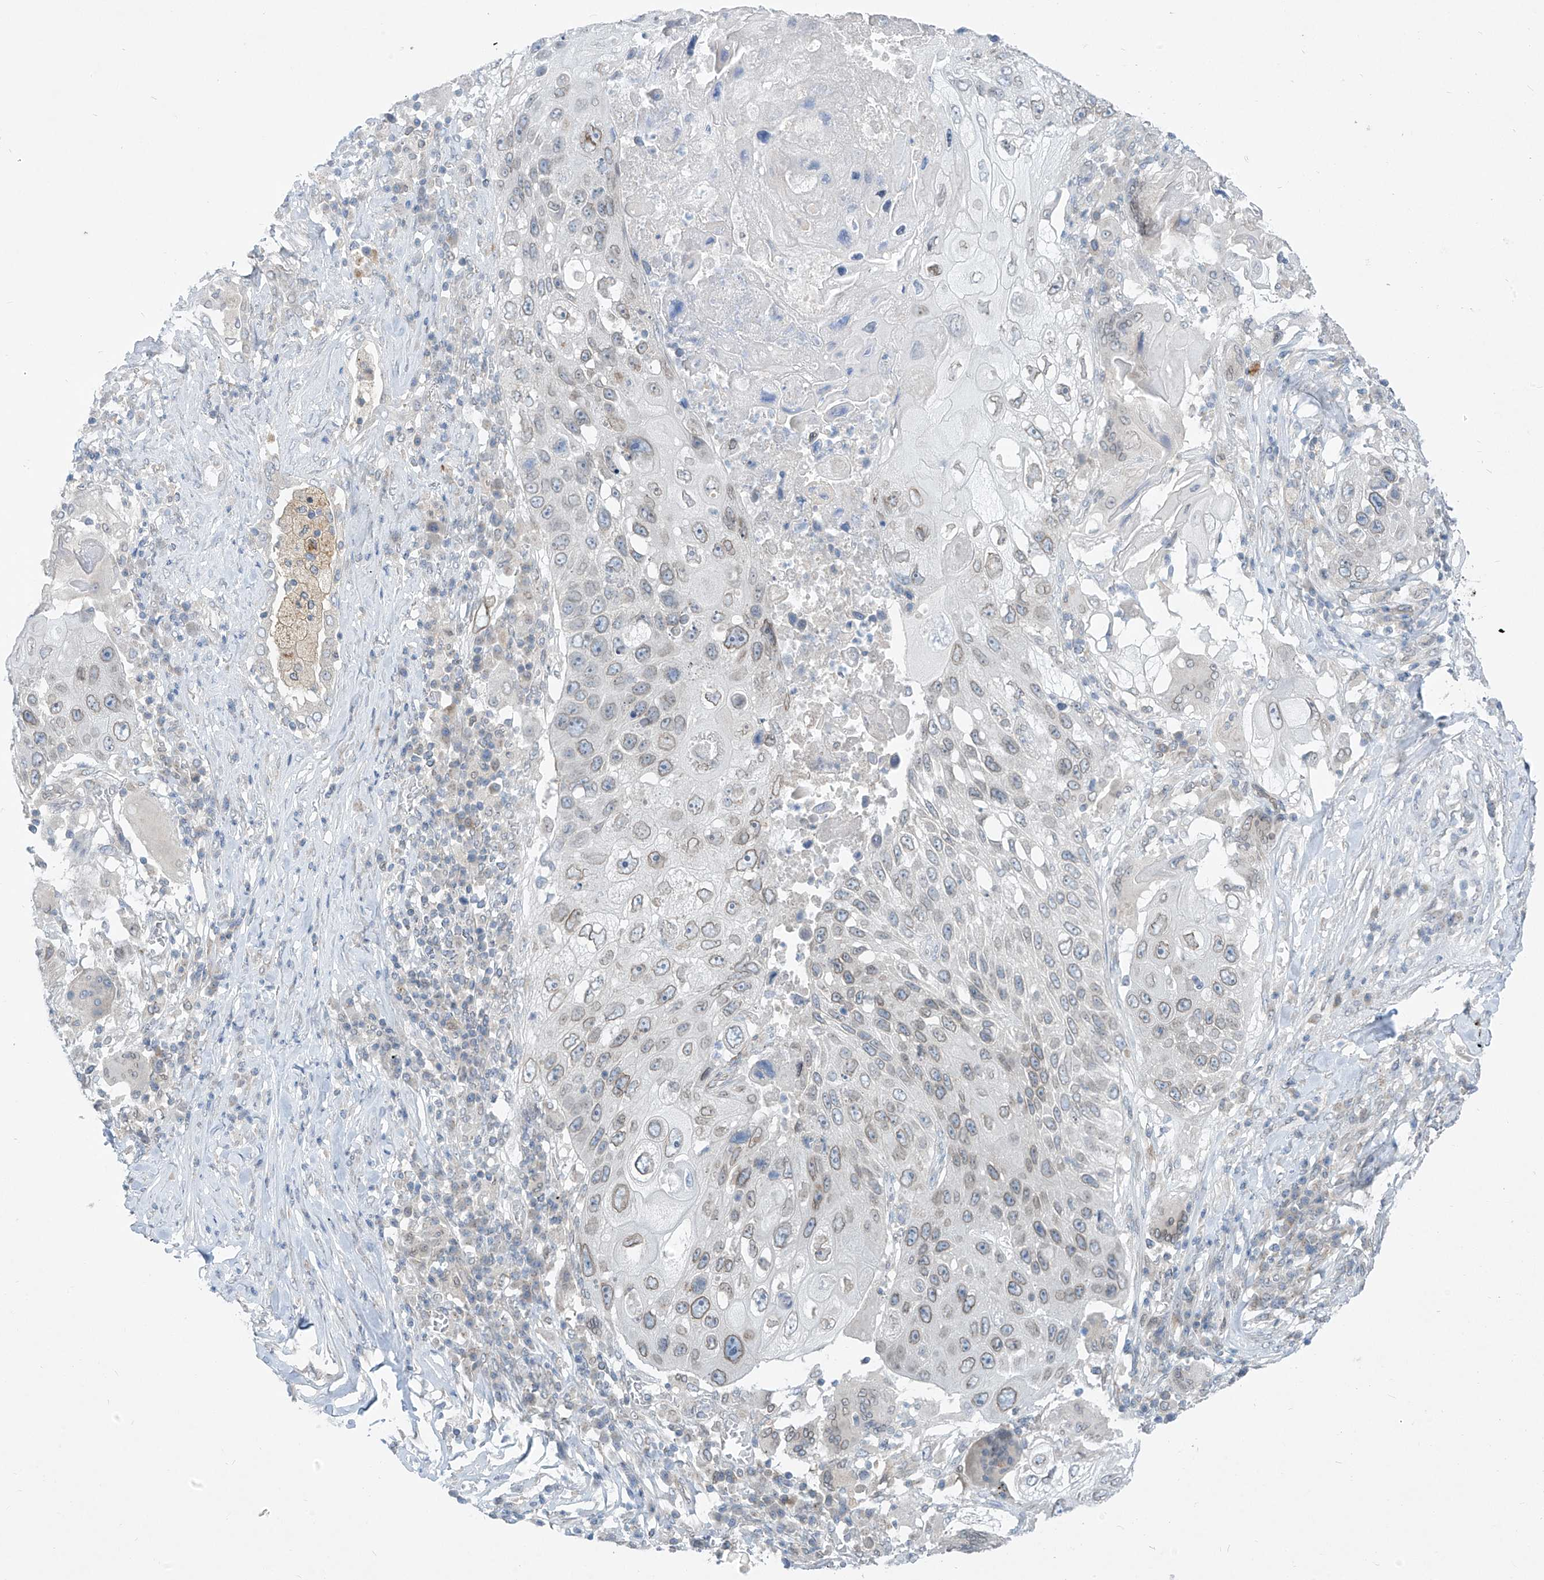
{"staining": {"intensity": "weak", "quantity": "25%-75%", "location": "cytoplasmic/membranous,nuclear"}, "tissue": "lung cancer", "cell_type": "Tumor cells", "image_type": "cancer", "snomed": [{"axis": "morphology", "description": "Squamous cell carcinoma, NOS"}, {"axis": "topography", "description": "Lung"}], "caption": "DAB immunohistochemical staining of human lung cancer (squamous cell carcinoma) displays weak cytoplasmic/membranous and nuclear protein expression in about 25%-75% of tumor cells.", "gene": "KRTAP25-1", "patient": {"sex": "male", "age": 61}}